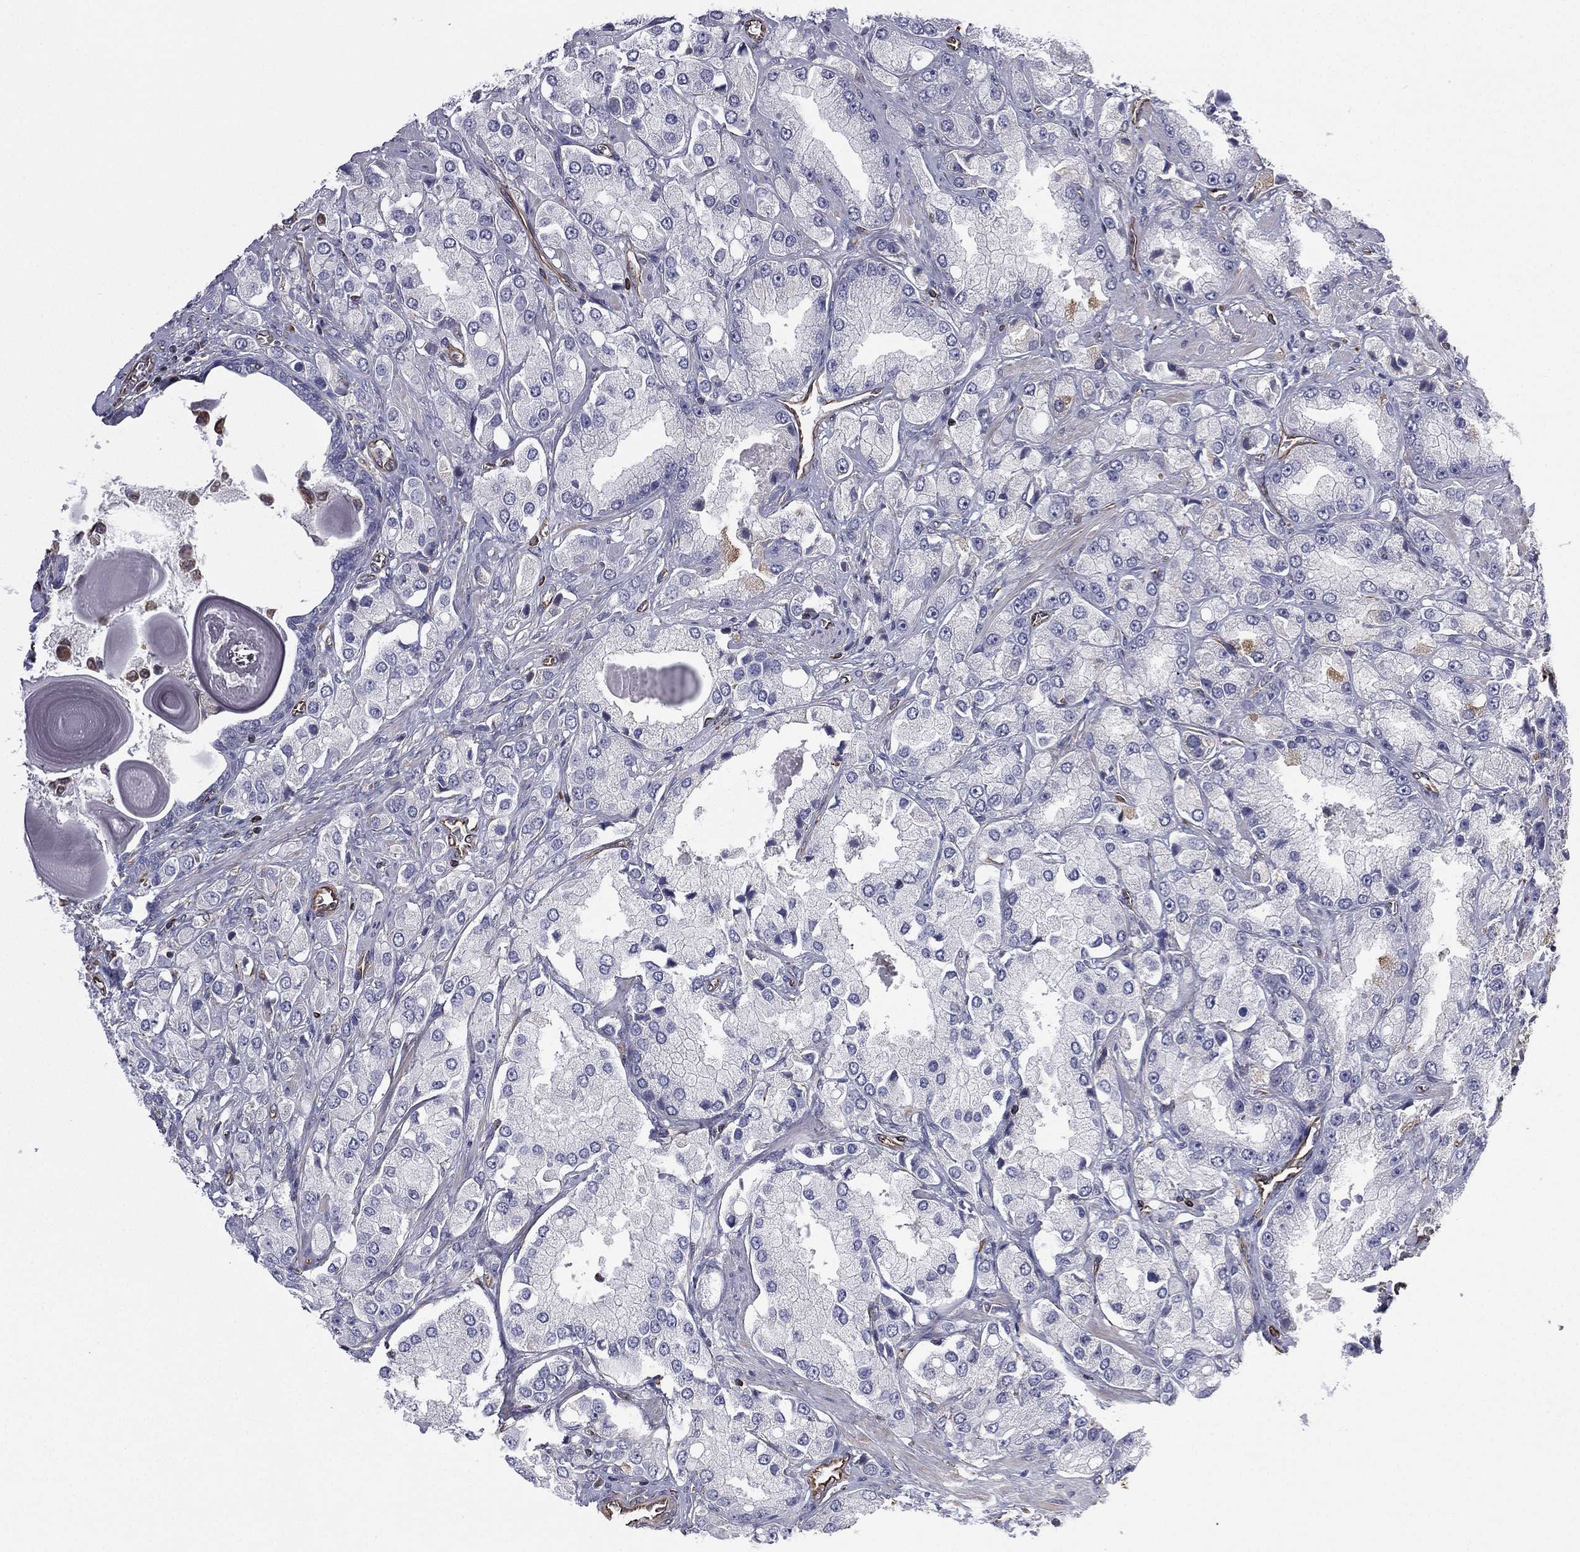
{"staining": {"intensity": "negative", "quantity": "none", "location": "none"}, "tissue": "prostate cancer", "cell_type": "Tumor cells", "image_type": "cancer", "snomed": [{"axis": "morphology", "description": "Adenocarcinoma, NOS"}, {"axis": "topography", "description": "Prostate and seminal vesicle, NOS"}, {"axis": "topography", "description": "Prostate"}], "caption": "Immunohistochemistry of human adenocarcinoma (prostate) shows no positivity in tumor cells.", "gene": "SCUBE1", "patient": {"sex": "male", "age": 64}}